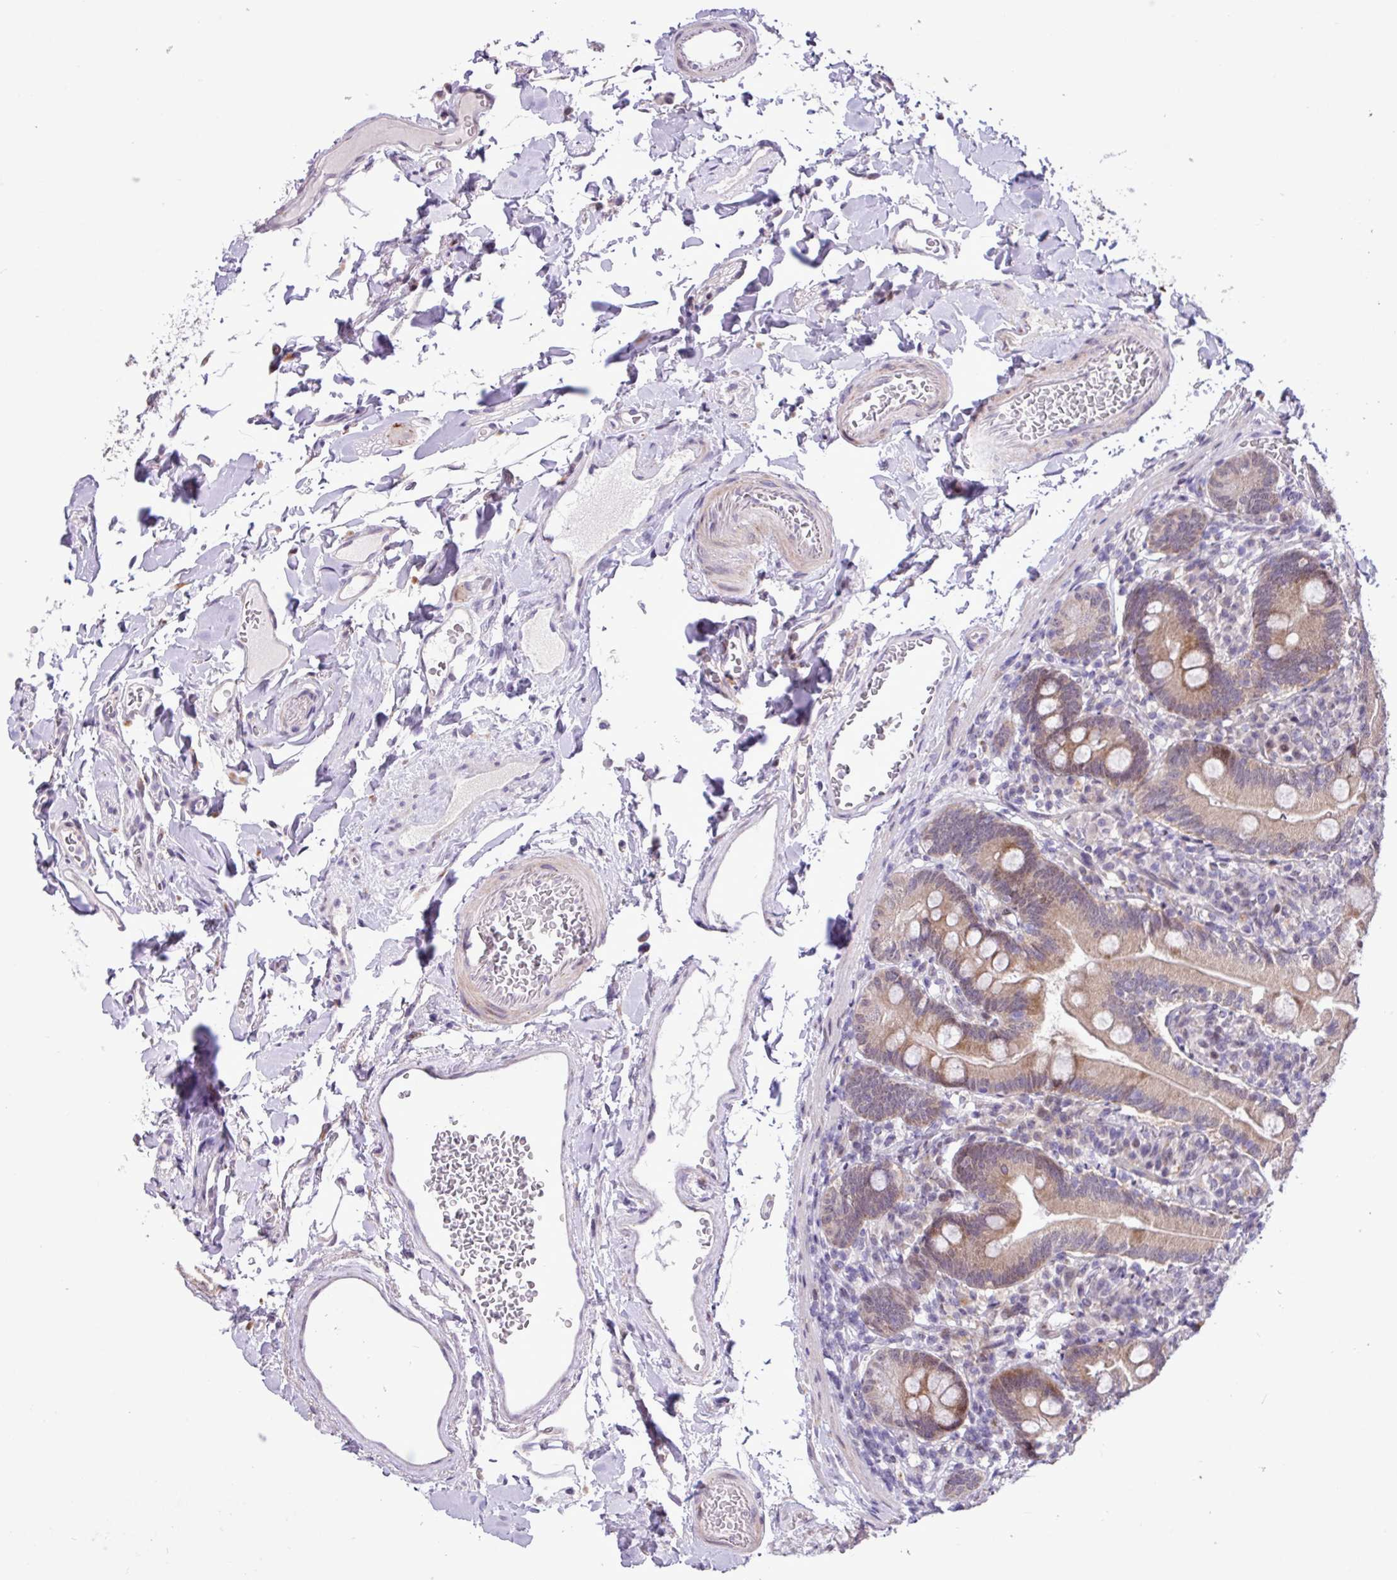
{"staining": {"intensity": "moderate", "quantity": ">75%", "location": "cytoplasmic/membranous,nuclear"}, "tissue": "duodenum", "cell_type": "Glandular cells", "image_type": "normal", "snomed": [{"axis": "morphology", "description": "Normal tissue, NOS"}, {"axis": "topography", "description": "Duodenum"}], "caption": "Protein analysis of normal duodenum demonstrates moderate cytoplasmic/membranous,nuclear positivity in approximately >75% of glandular cells.", "gene": "ZNF354A", "patient": {"sex": "female", "age": 67}}